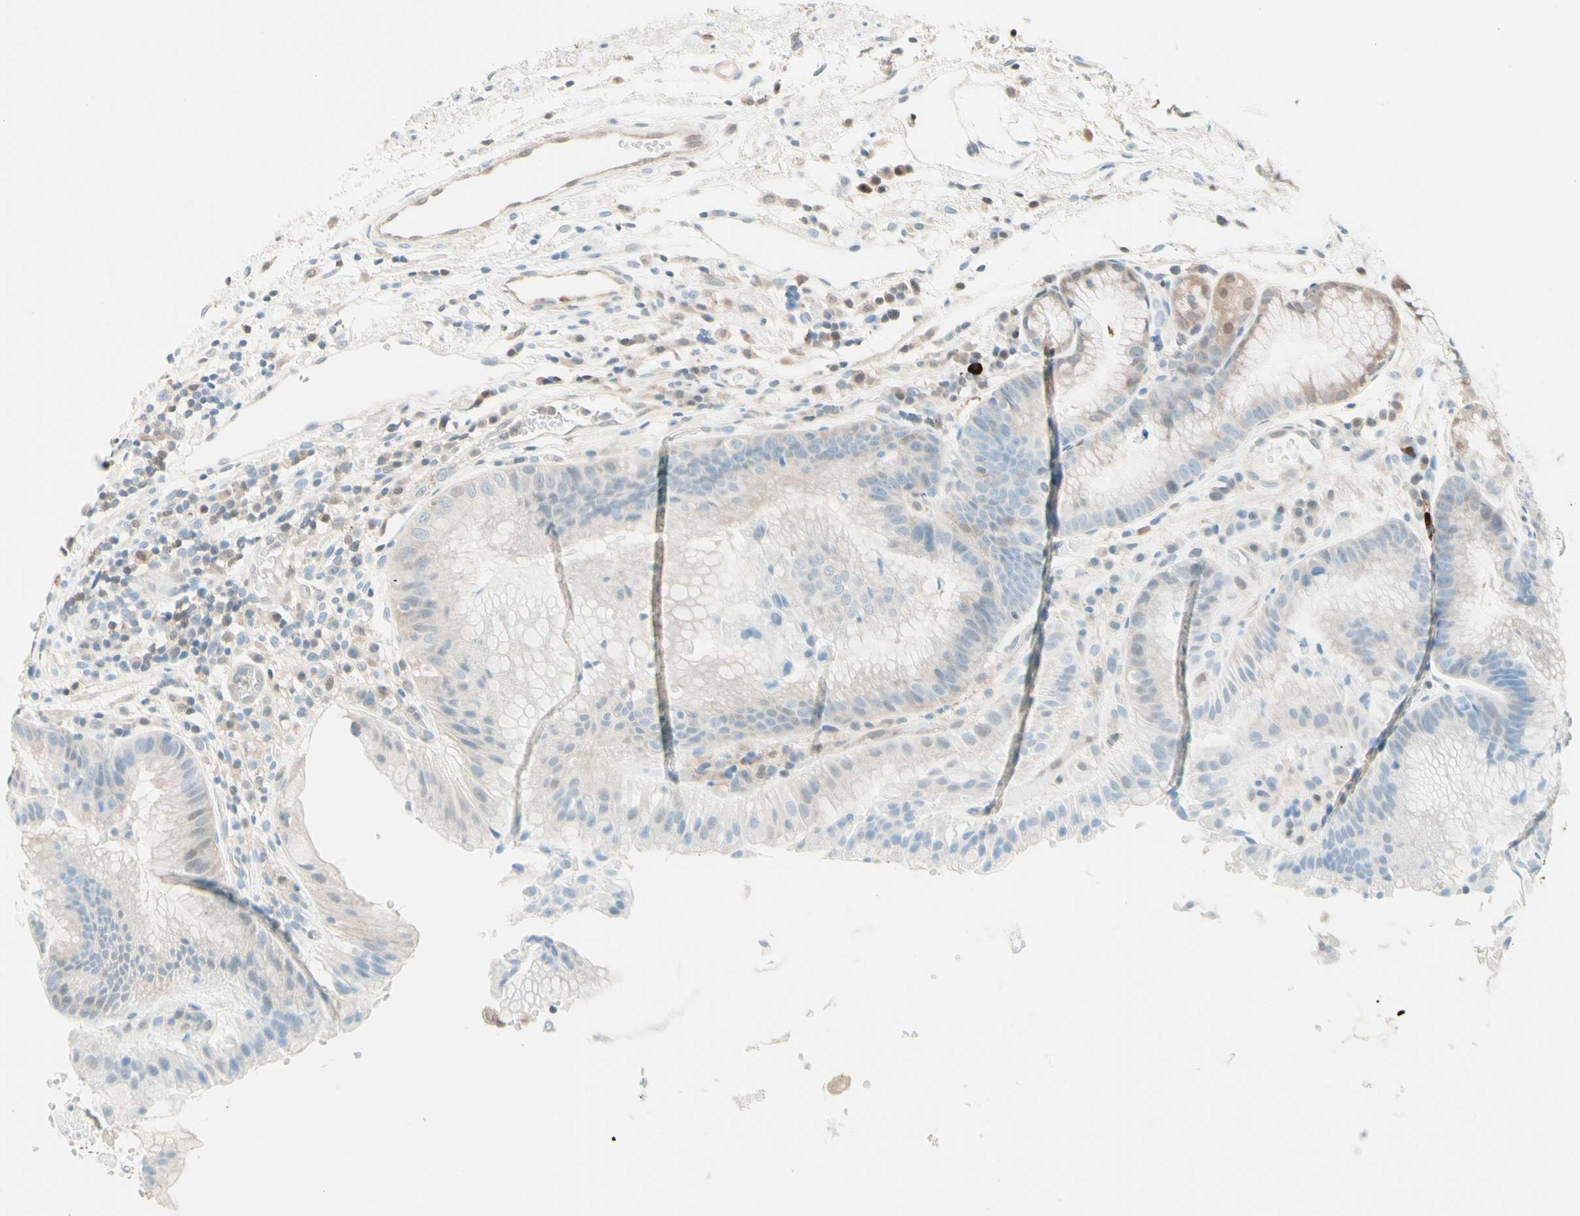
{"staining": {"intensity": "weak", "quantity": ">75%", "location": "cytoplasmic/membranous"}, "tissue": "stomach", "cell_type": "Glandular cells", "image_type": "normal", "snomed": [{"axis": "morphology", "description": "Normal tissue, NOS"}, {"axis": "topography", "description": "Stomach, upper"}], "caption": "Immunohistochemistry (IHC) of unremarkable stomach shows low levels of weak cytoplasmic/membranous positivity in about >75% of glandular cells.", "gene": "UPK3B", "patient": {"sex": "male", "age": 72}}